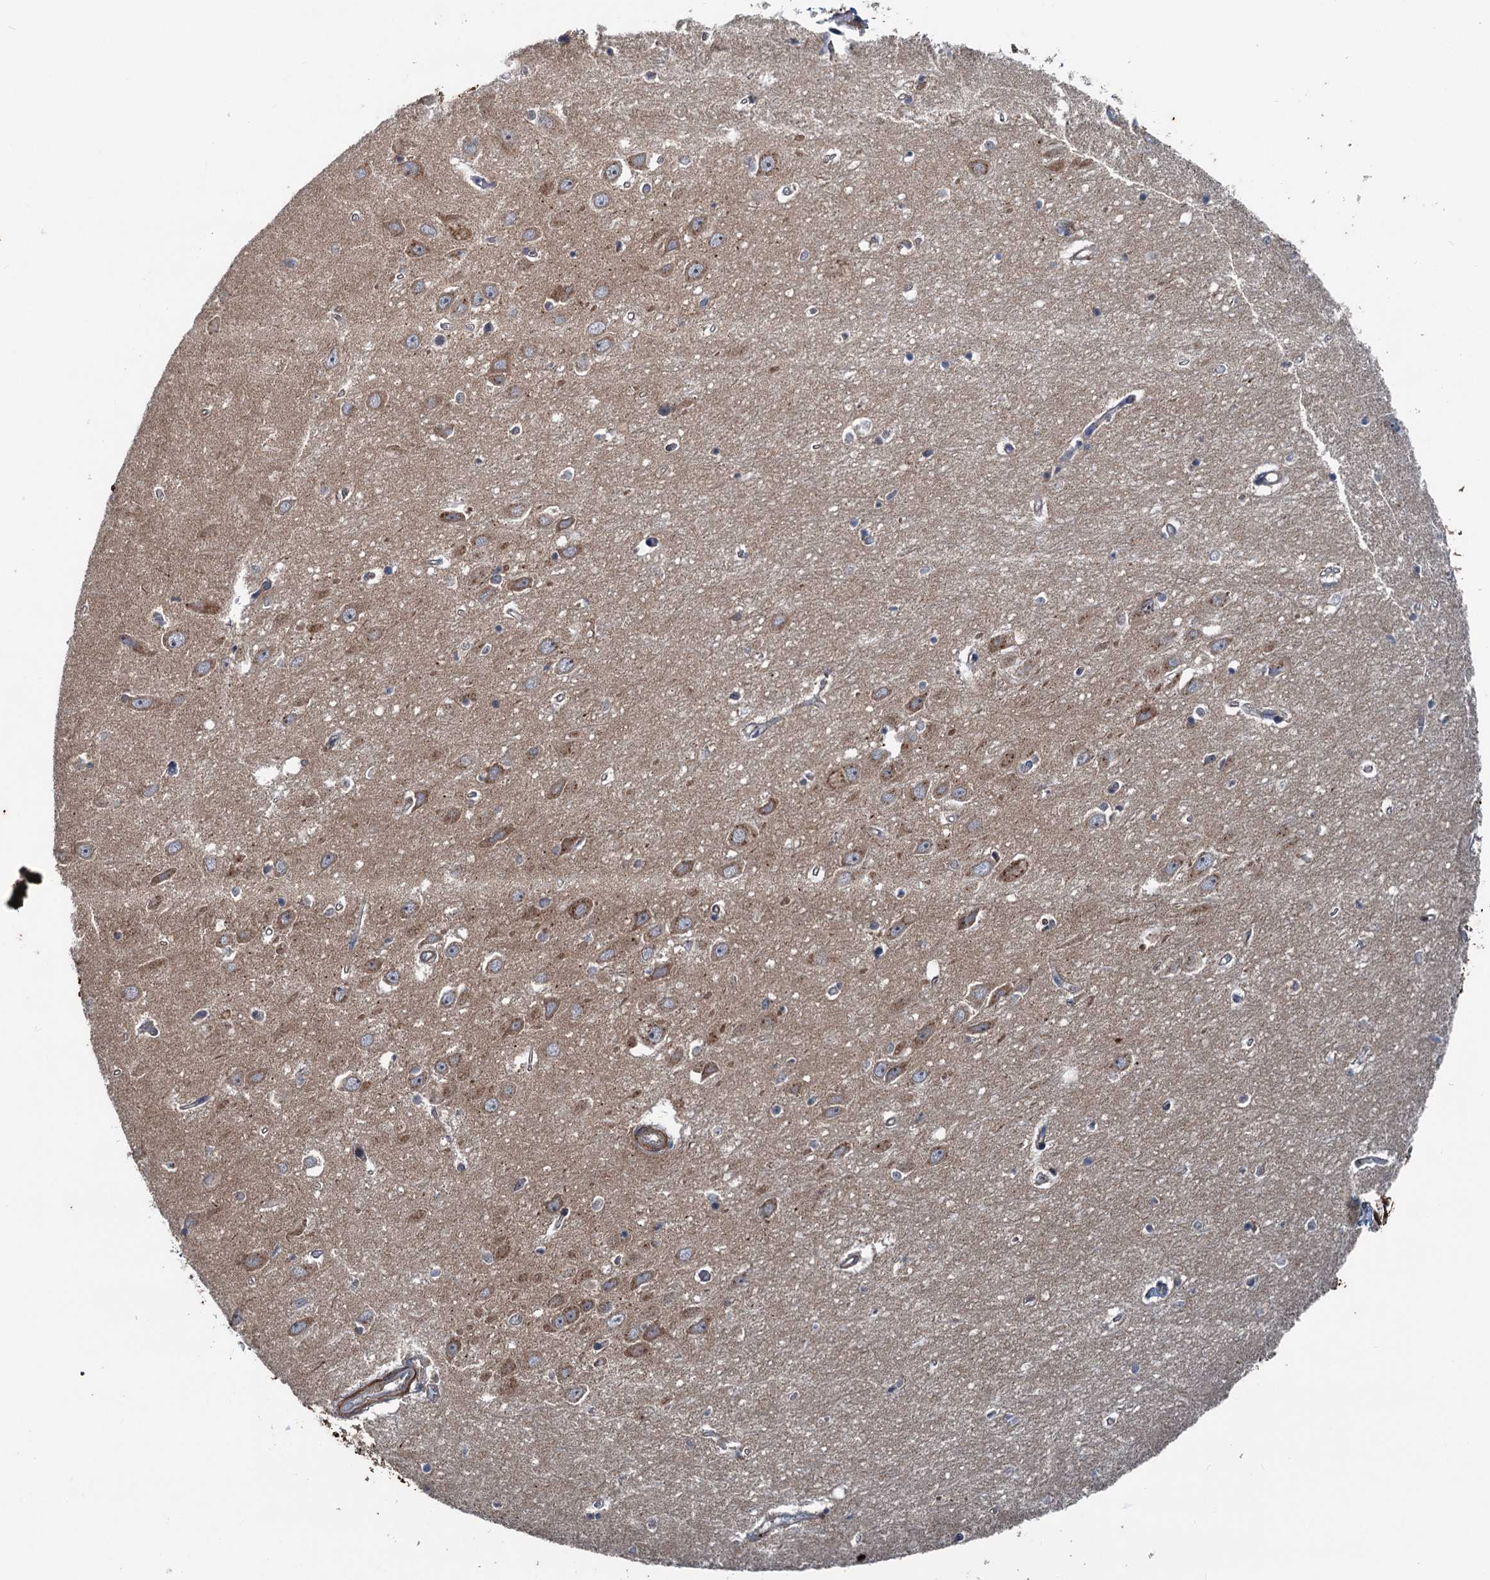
{"staining": {"intensity": "weak", "quantity": "<25%", "location": "cytoplasmic/membranous"}, "tissue": "hippocampus", "cell_type": "Glial cells", "image_type": "normal", "snomed": [{"axis": "morphology", "description": "Normal tissue, NOS"}, {"axis": "topography", "description": "Hippocampus"}], "caption": "This is an immunohistochemistry histopathology image of normal human hippocampus. There is no expression in glial cells.", "gene": "TEDC1", "patient": {"sex": "female", "age": 64}}